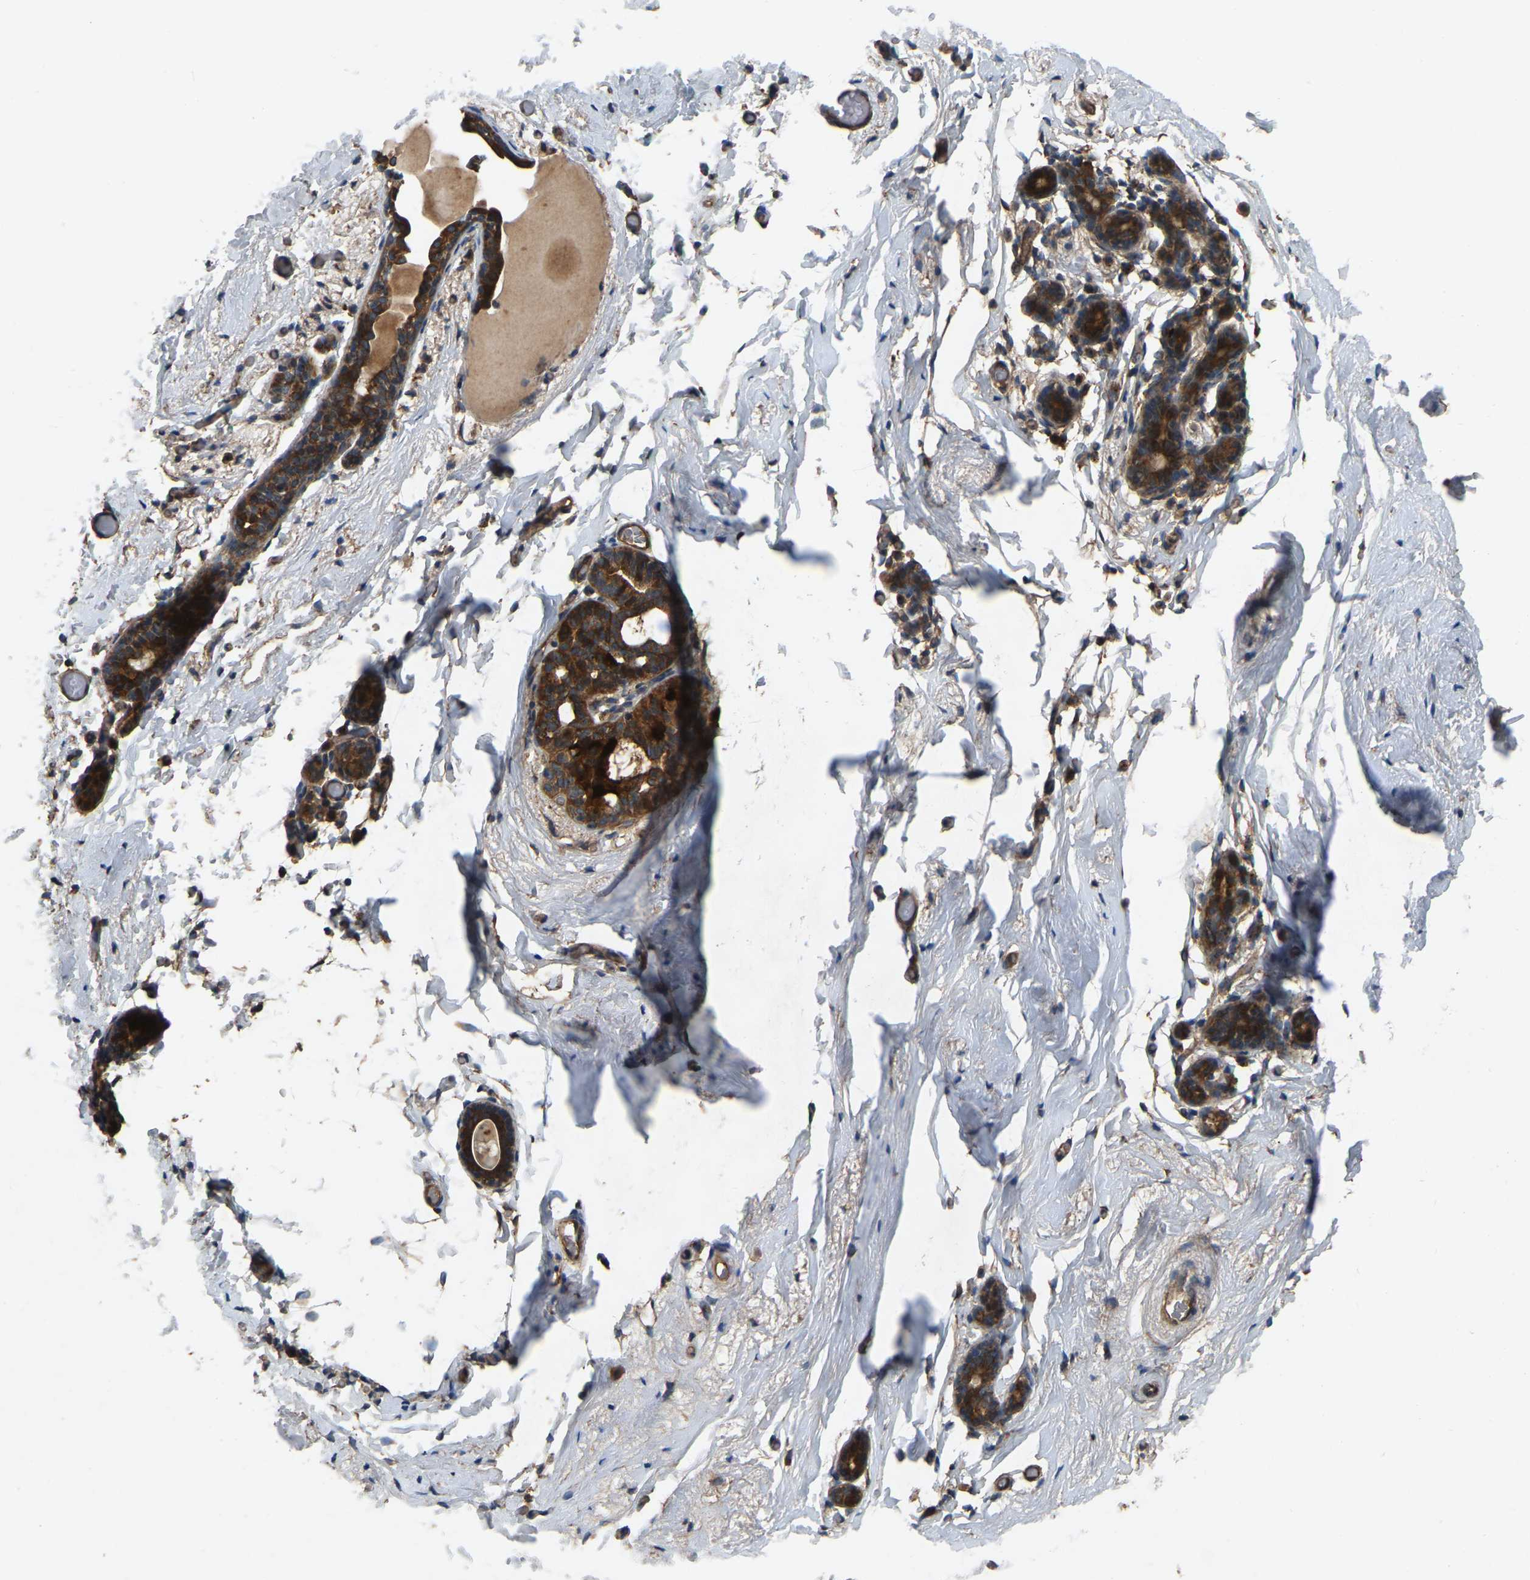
{"staining": {"intensity": "moderate", "quantity": ">75%", "location": "cytoplasmic/membranous"}, "tissue": "breast", "cell_type": "Adipocytes", "image_type": "normal", "snomed": [{"axis": "morphology", "description": "Normal tissue, NOS"}, {"axis": "topography", "description": "Breast"}], "caption": "Unremarkable breast was stained to show a protein in brown. There is medium levels of moderate cytoplasmic/membranous expression in approximately >75% of adipocytes.", "gene": "SAMD9L", "patient": {"sex": "female", "age": 62}}